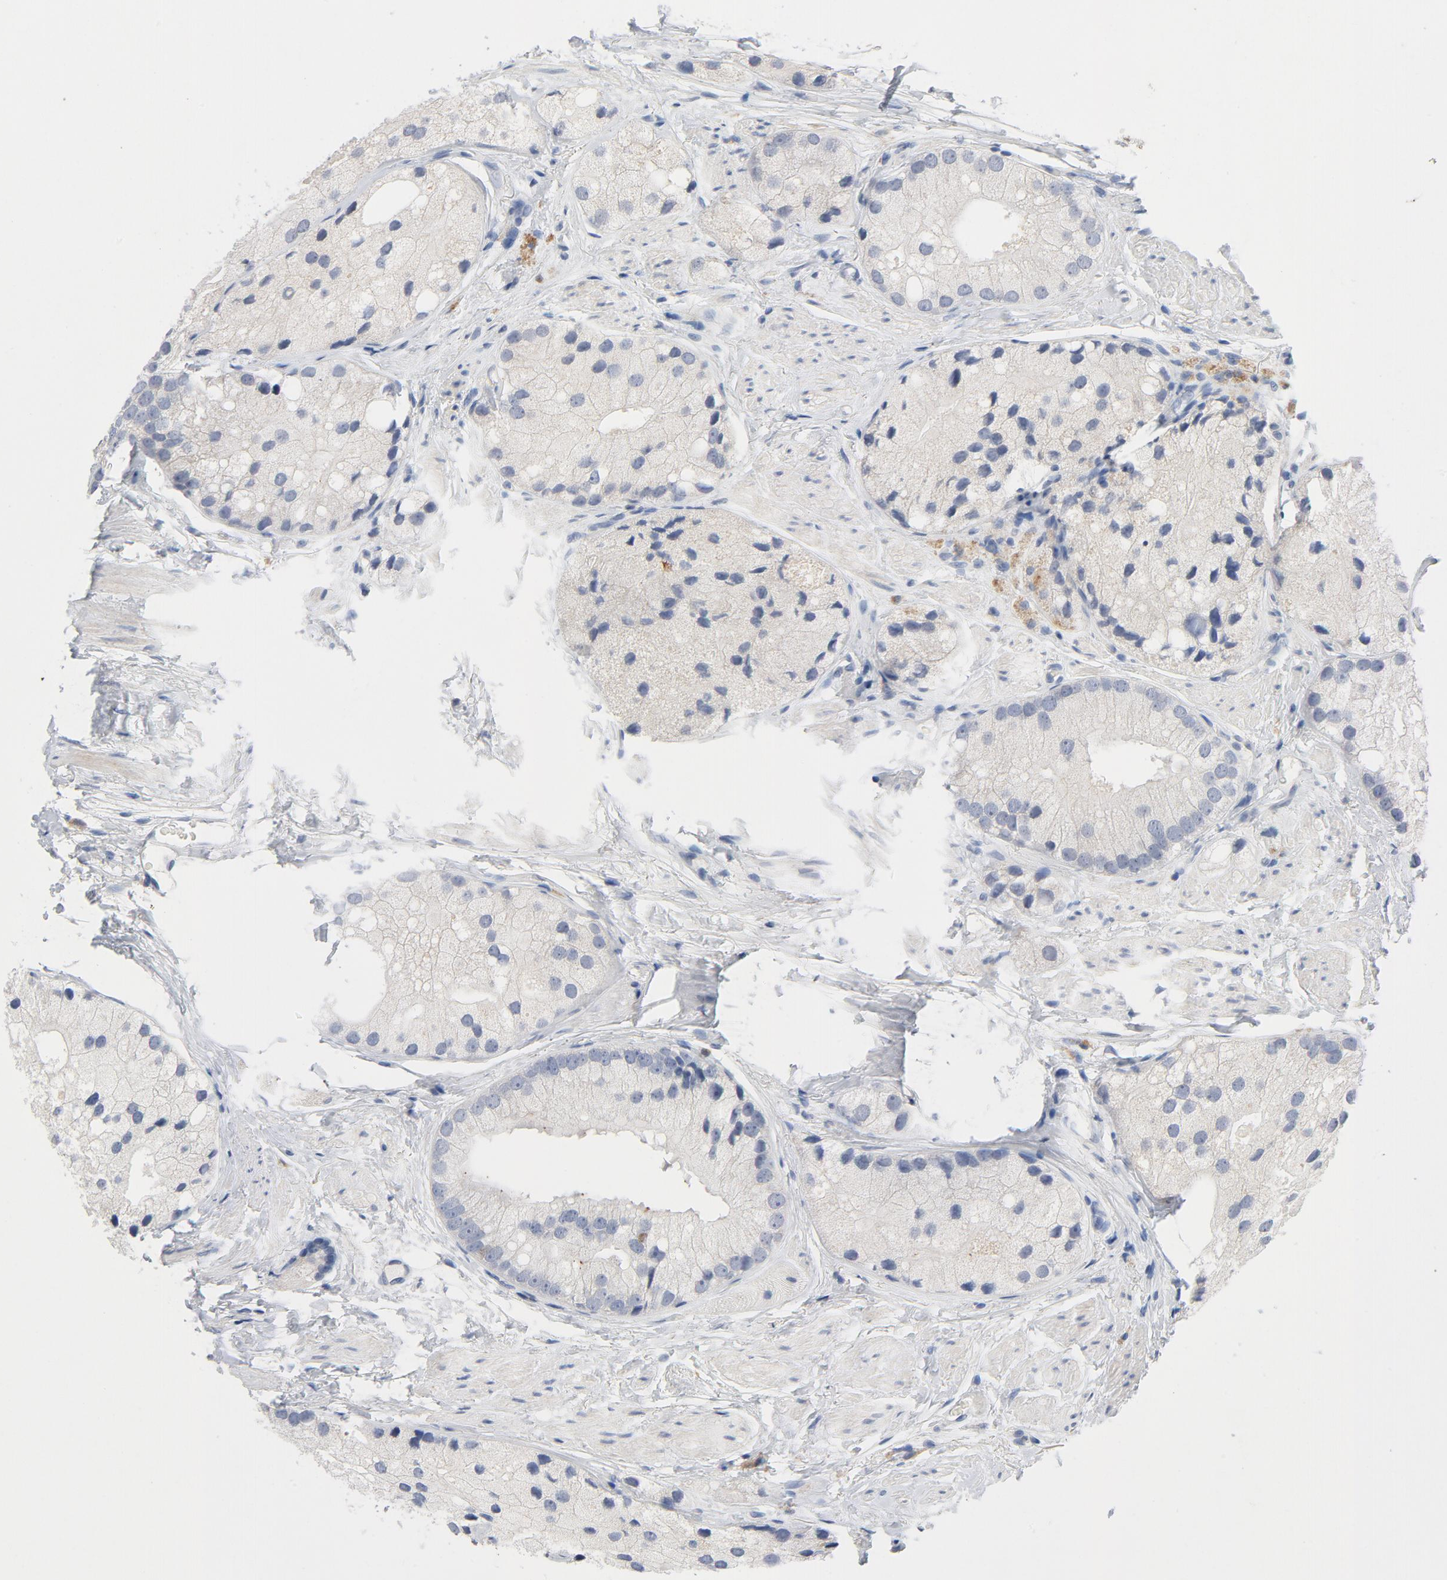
{"staining": {"intensity": "negative", "quantity": "none", "location": "none"}, "tissue": "prostate cancer", "cell_type": "Tumor cells", "image_type": "cancer", "snomed": [{"axis": "morphology", "description": "Adenocarcinoma, Low grade"}, {"axis": "topography", "description": "Prostate"}], "caption": "Immunohistochemistry (IHC) histopathology image of neoplastic tissue: human prostate cancer (low-grade adenocarcinoma) stained with DAB displays no significant protein positivity in tumor cells. The staining was performed using DAB (3,3'-diaminobenzidine) to visualize the protein expression in brown, while the nuclei were stained in blue with hematoxylin (Magnification: 20x).", "gene": "BIRC5", "patient": {"sex": "male", "age": 69}}